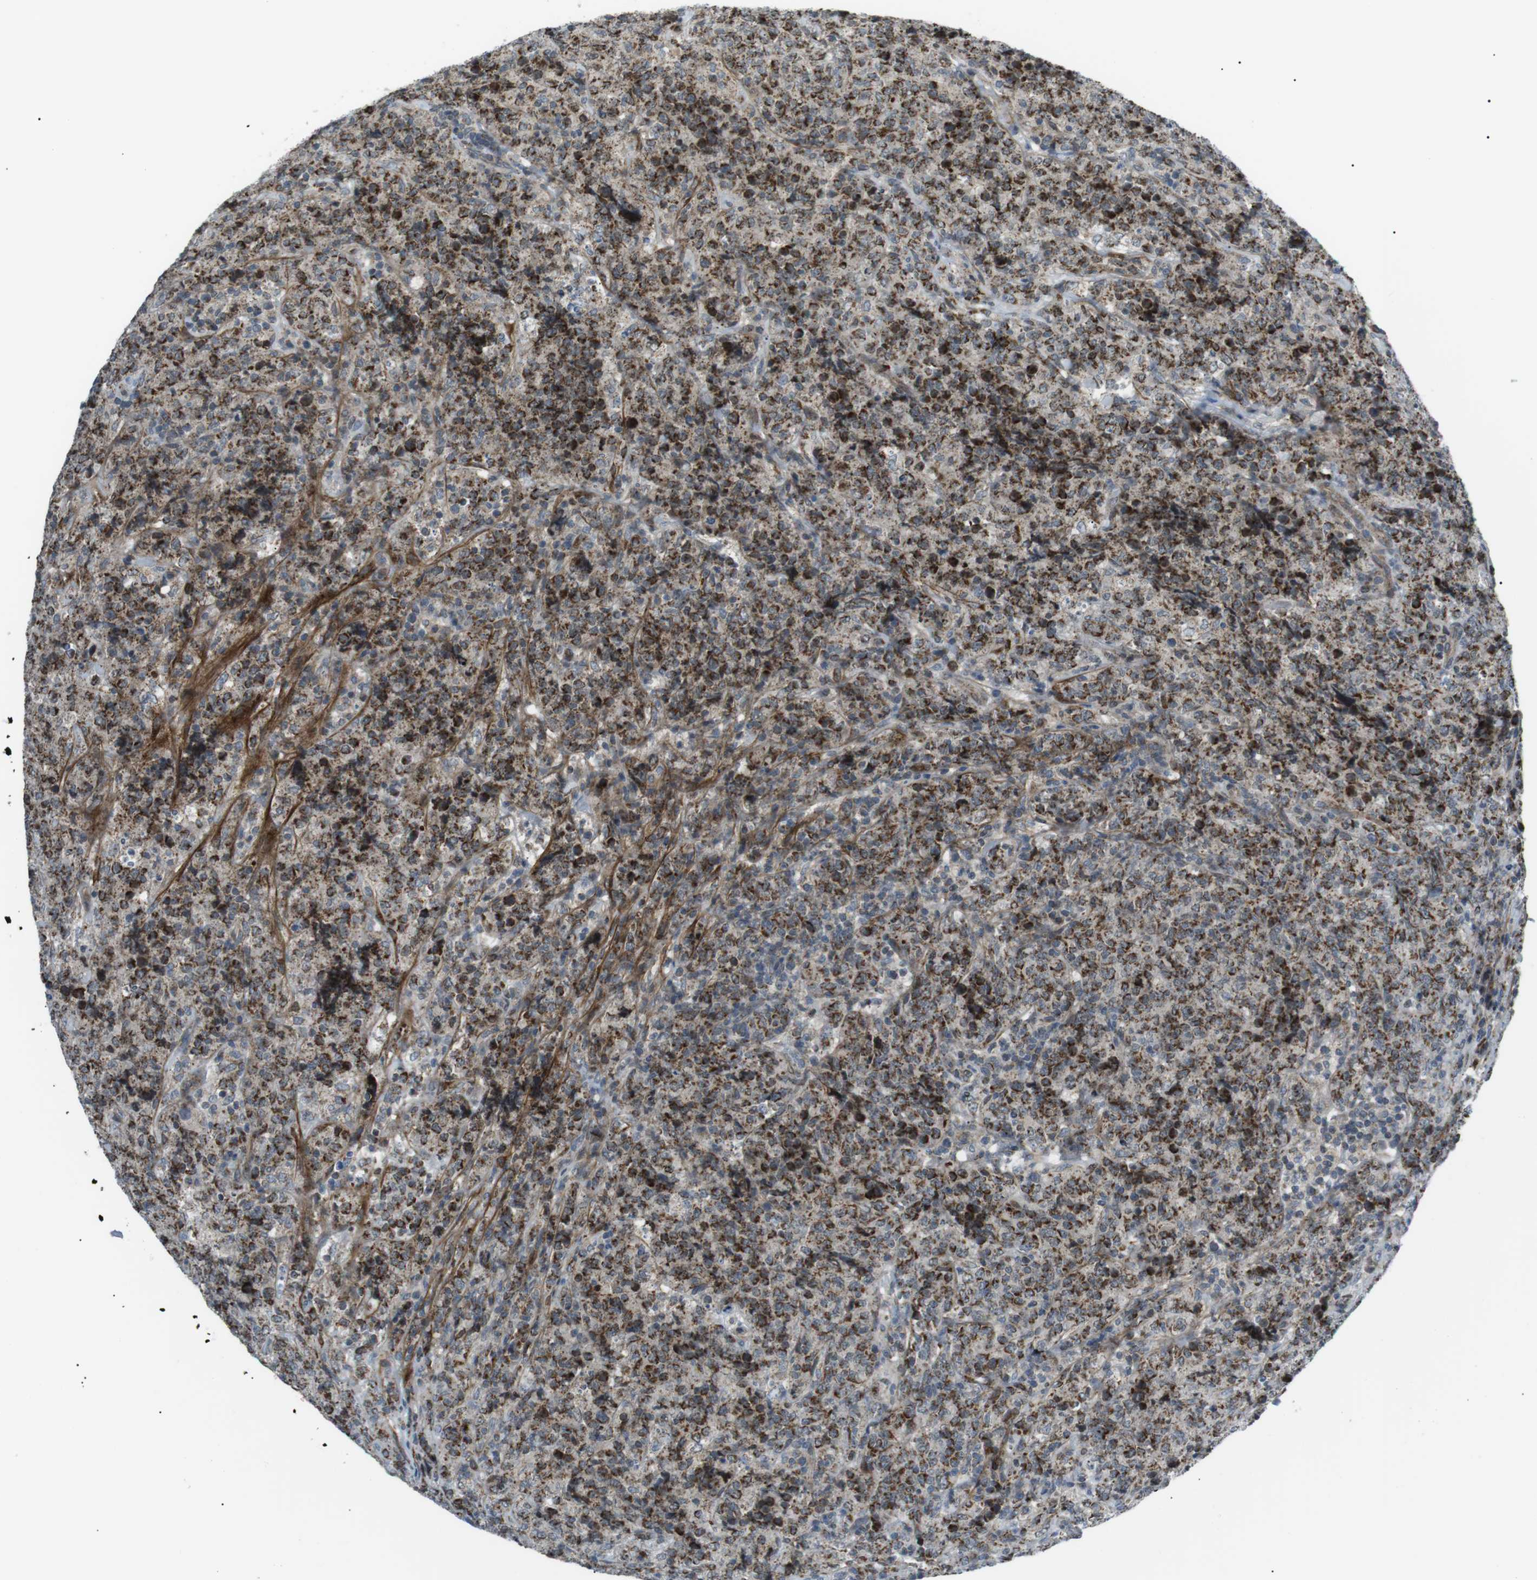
{"staining": {"intensity": "moderate", "quantity": ">75%", "location": "cytoplasmic/membranous"}, "tissue": "lymphoma", "cell_type": "Tumor cells", "image_type": "cancer", "snomed": [{"axis": "morphology", "description": "Malignant lymphoma, non-Hodgkin's type, High grade"}, {"axis": "topography", "description": "Tonsil"}], "caption": "This is an image of immunohistochemistry staining of lymphoma, which shows moderate staining in the cytoplasmic/membranous of tumor cells.", "gene": "ARID5B", "patient": {"sex": "female", "age": 36}}